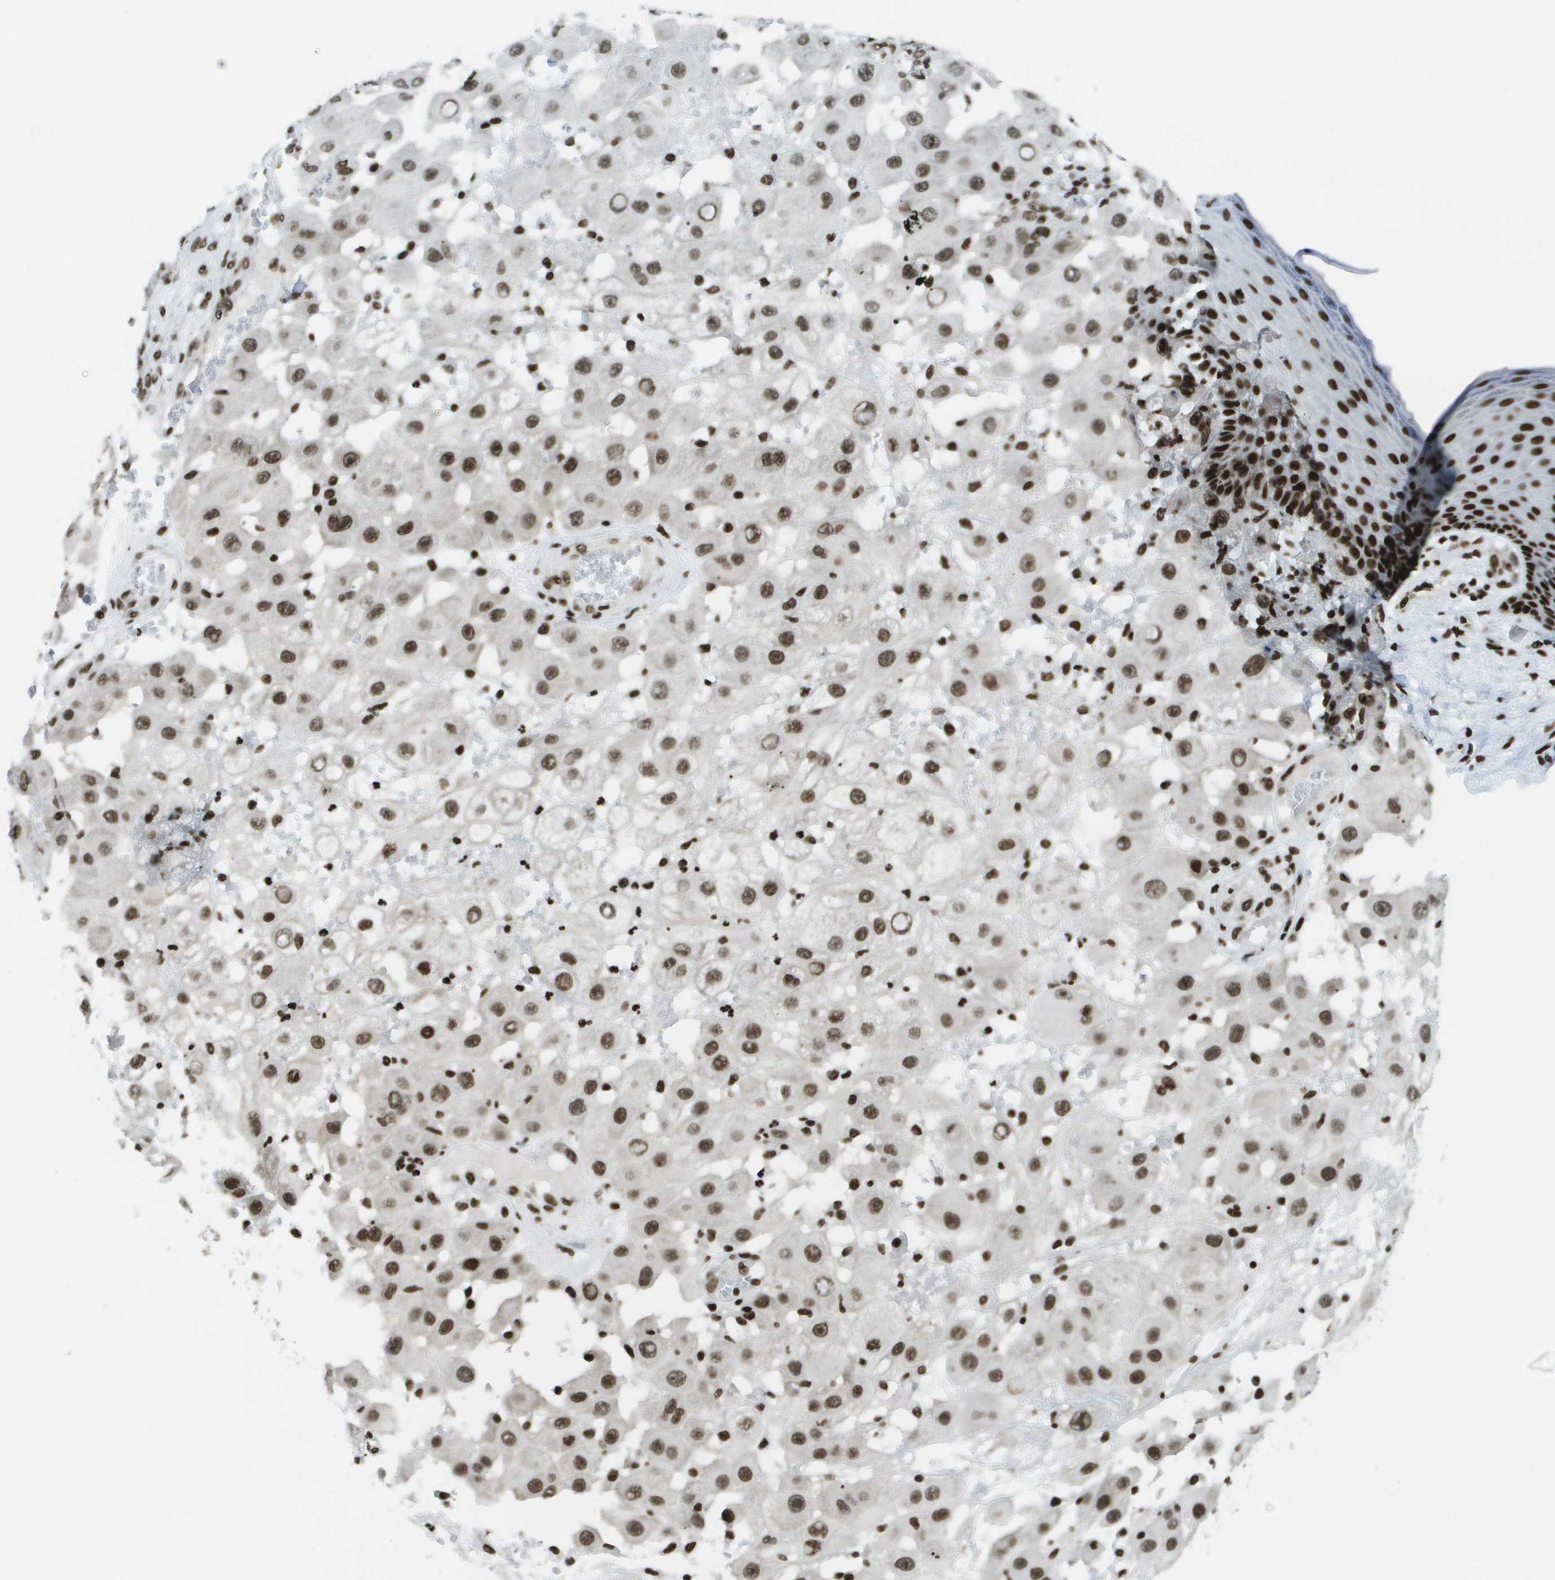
{"staining": {"intensity": "strong", "quantity": ">75%", "location": "nuclear"}, "tissue": "melanoma", "cell_type": "Tumor cells", "image_type": "cancer", "snomed": [{"axis": "morphology", "description": "Malignant melanoma, NOS"}, {"axis": "topography", "description": "Skin"}], "caption": "Strong nuclear protein positivity is seen in approximately >75% of tumor cells in malignant melanoma.", "gene": "GLYR1", "patient": {"sex": "female", "age": 81}}